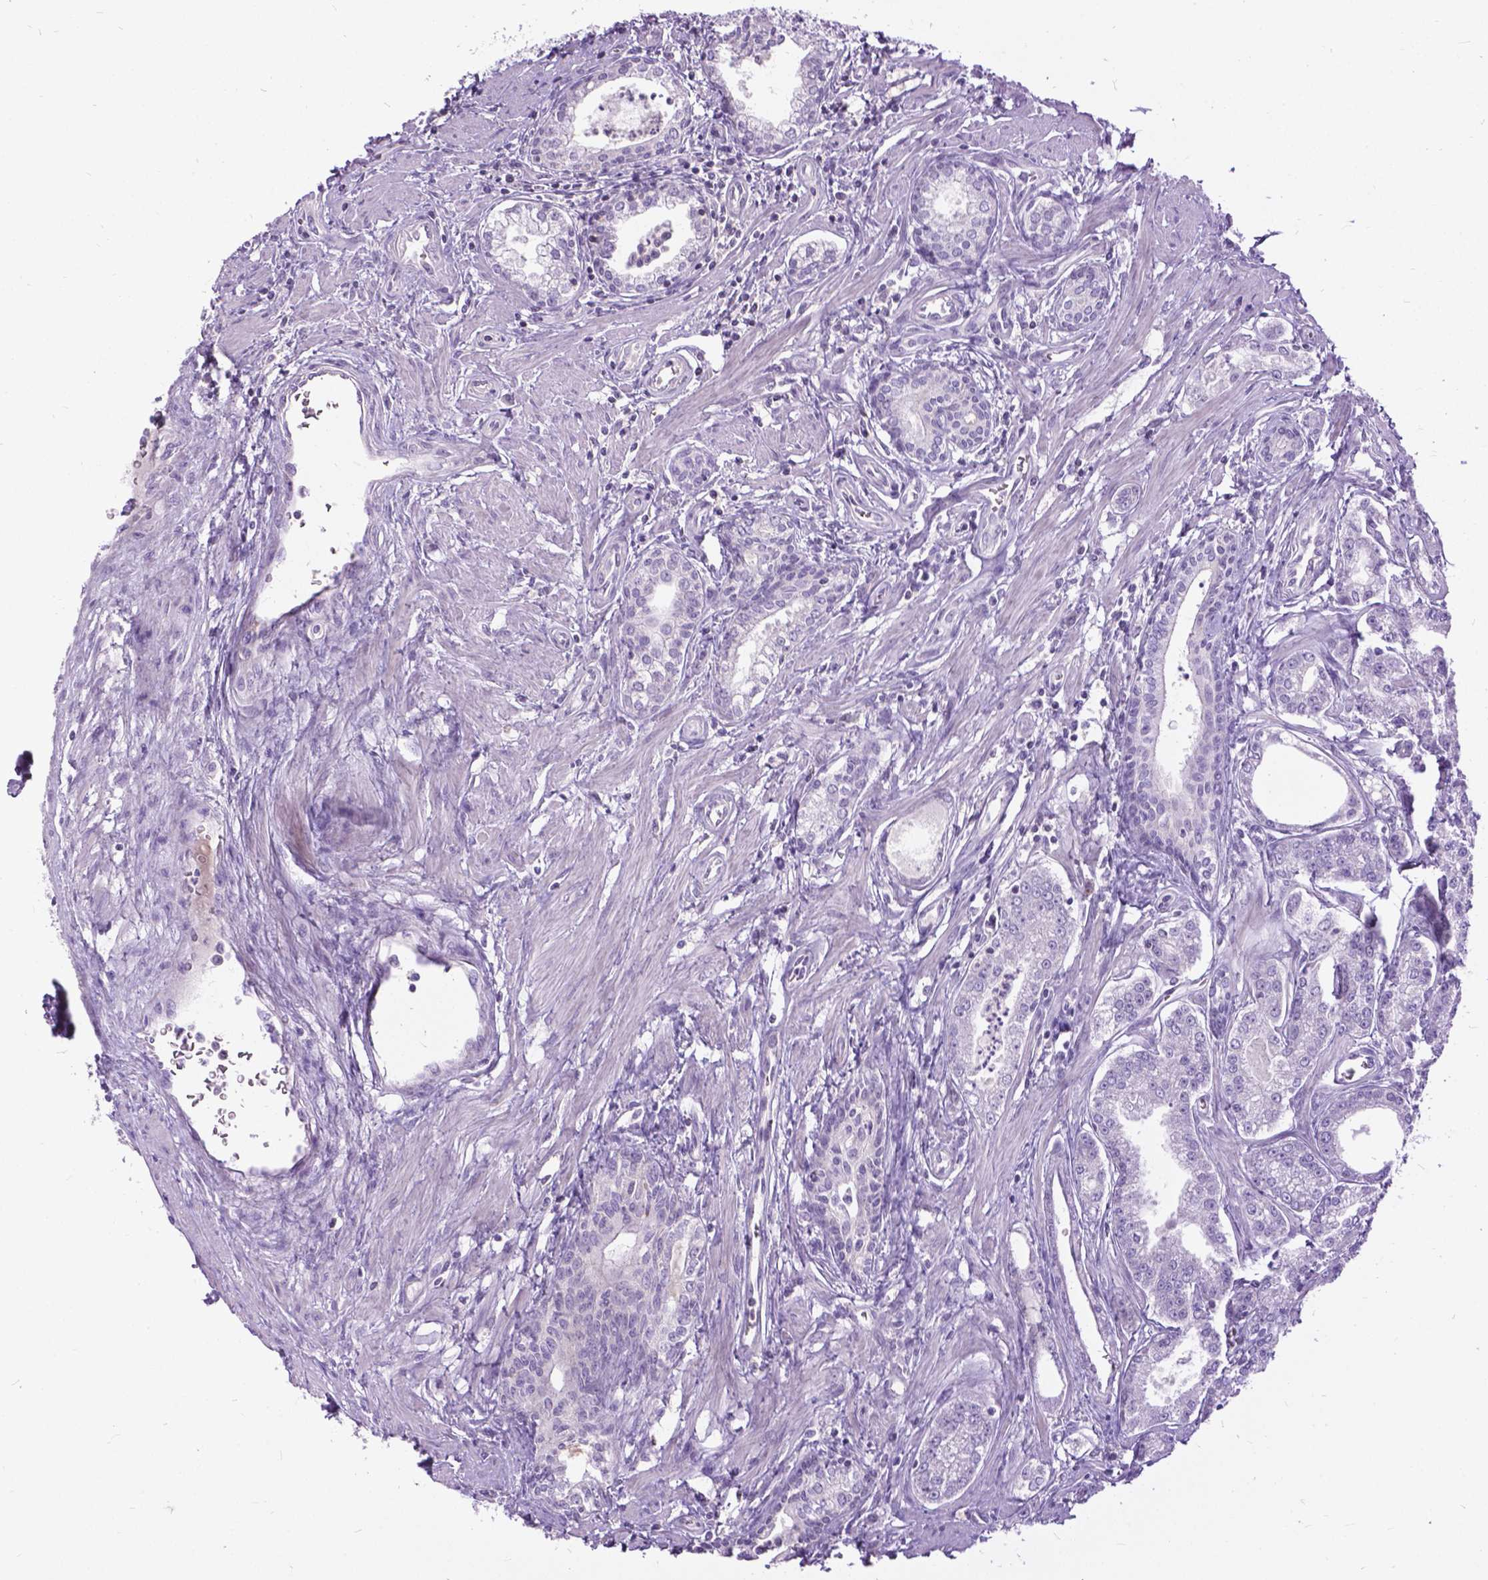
{"staining": {"intensity": "negative", "quantity": "none", "location": "none"}, "tissue": "prostate cancer", "cell_type": "Tumor cells", "image_type": "cancer", "snomed": [{"axis": "morphology", "description": "Adenocarcinoma, NOS"}, {"axis": "topography", "description": "Prostate"}], "caption": "DAB (3,3'-diaminobenzidine) immunohistochemical staining of adenocarcinoma (prostate) exhibits no significant positivity in tumor cells.", "gene": "JAK3", "patient": {"sex": "male", "age": 71}}